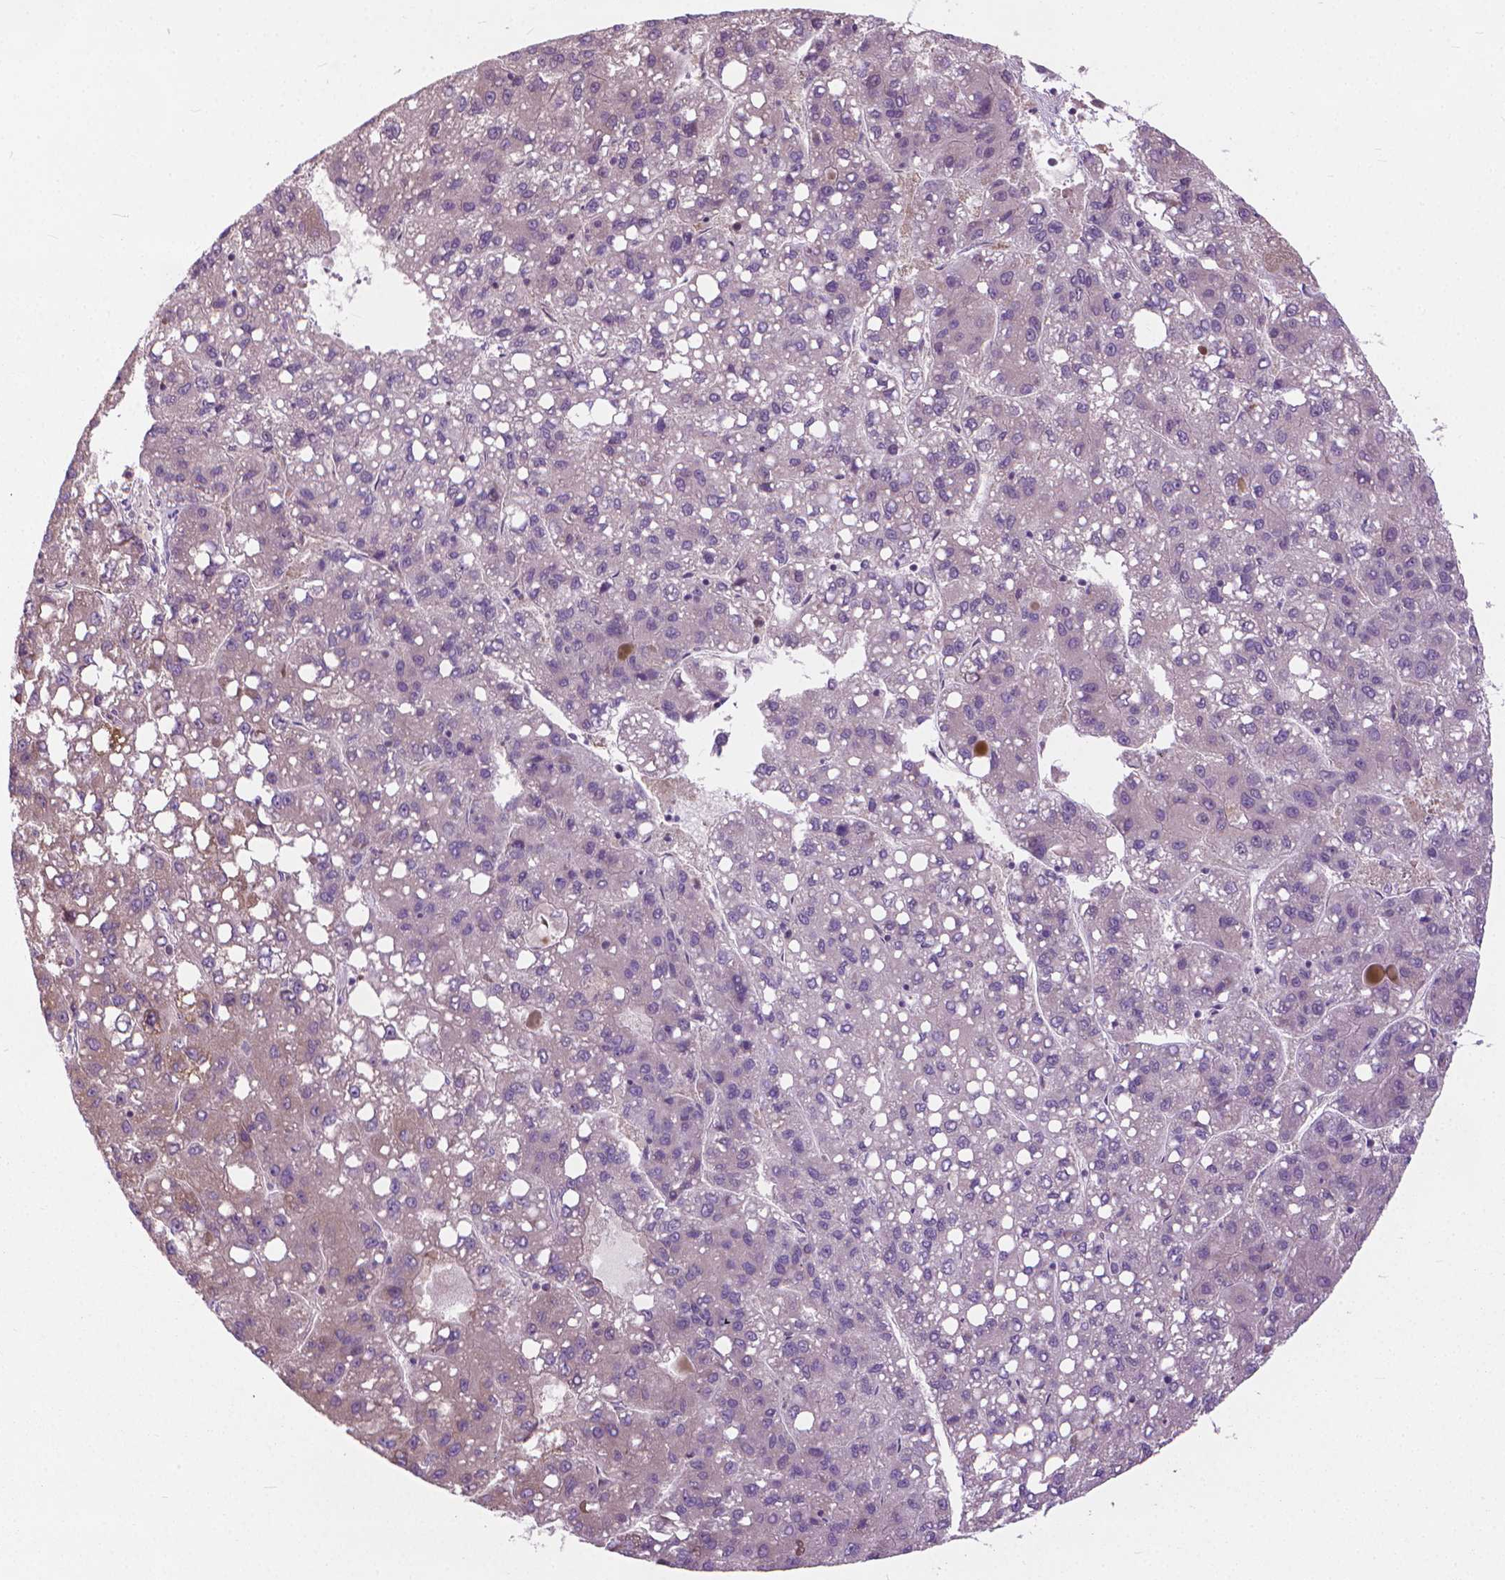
{"staining": {"intensity": "weak", "quantity": "<25%", "location": "cytoplasmic/membranous"}, "tissue": "liver cancer", "cell_type": "Tumor cells", "image_type": "cancer", "snomed": [{"axis": "morphology", "description": "Carcinoma, Hepatocellular, NOS"}, {"axis": "topography", "description": "Liver"}], "caption": "Tumor cells are negative for protein expression in human liver hepatocellular carcinoma. (DAB immunohistochemistry (IHC) with hematoxylin counter stain).", "gene": "NUDT1", "patient": {"sex": "female", "age": 82}}